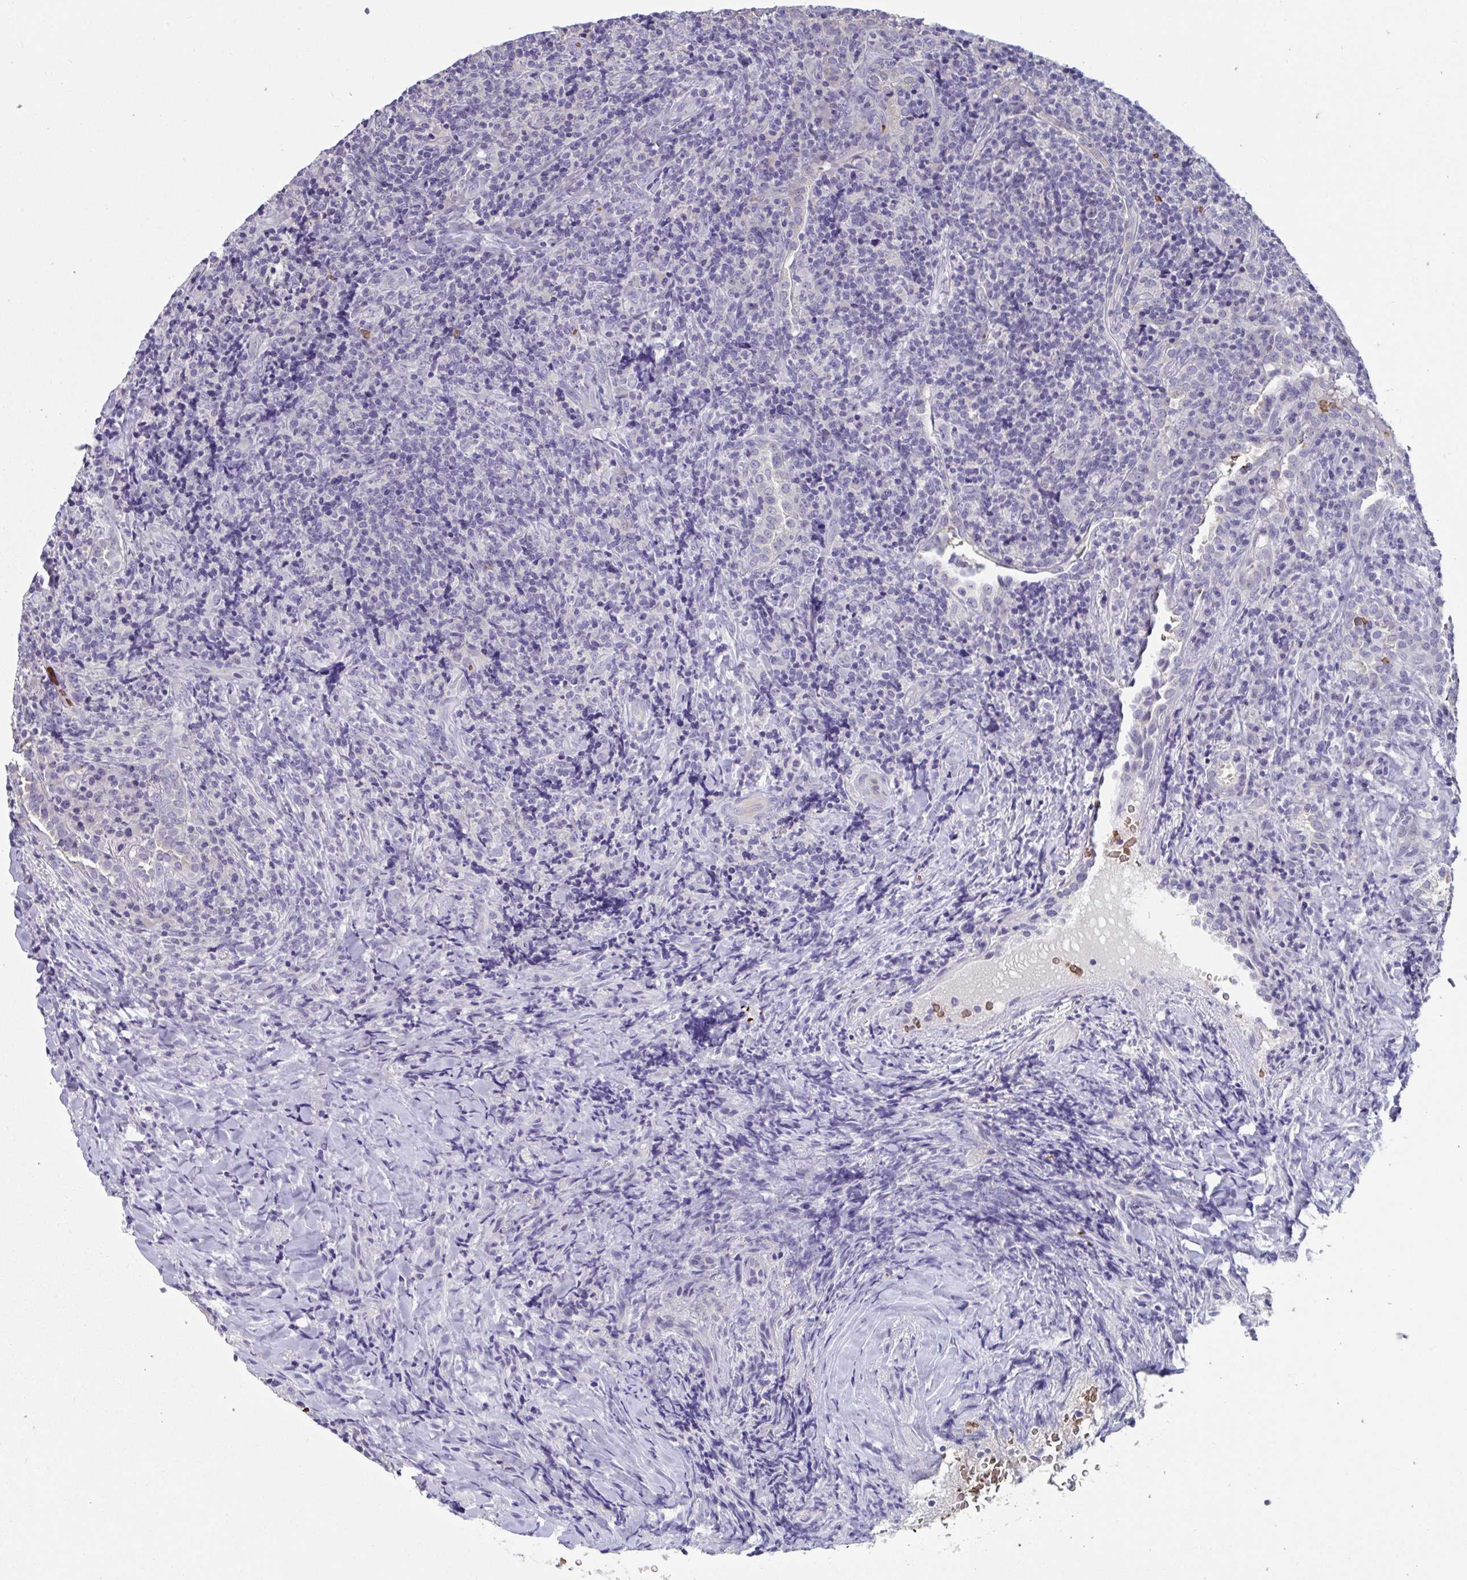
{"staining": {"intensity": "negative", "quantity": "none", "location": "none"}, "tissue": "lymphoma", "cell_type": "Tumor cells", "image_type": "cancer", "snomed": [{"axis": "morphology", "description": "Hodgkin's disease, NOS"}, {"axis": "topography", "description": "Lung"}], "caption": "Protein analysis of Hodgkin's disease exhibits no significant expression in tumor cells.", "gene": "TTC30B", "patient": {"sex": "male", "age": 17}}